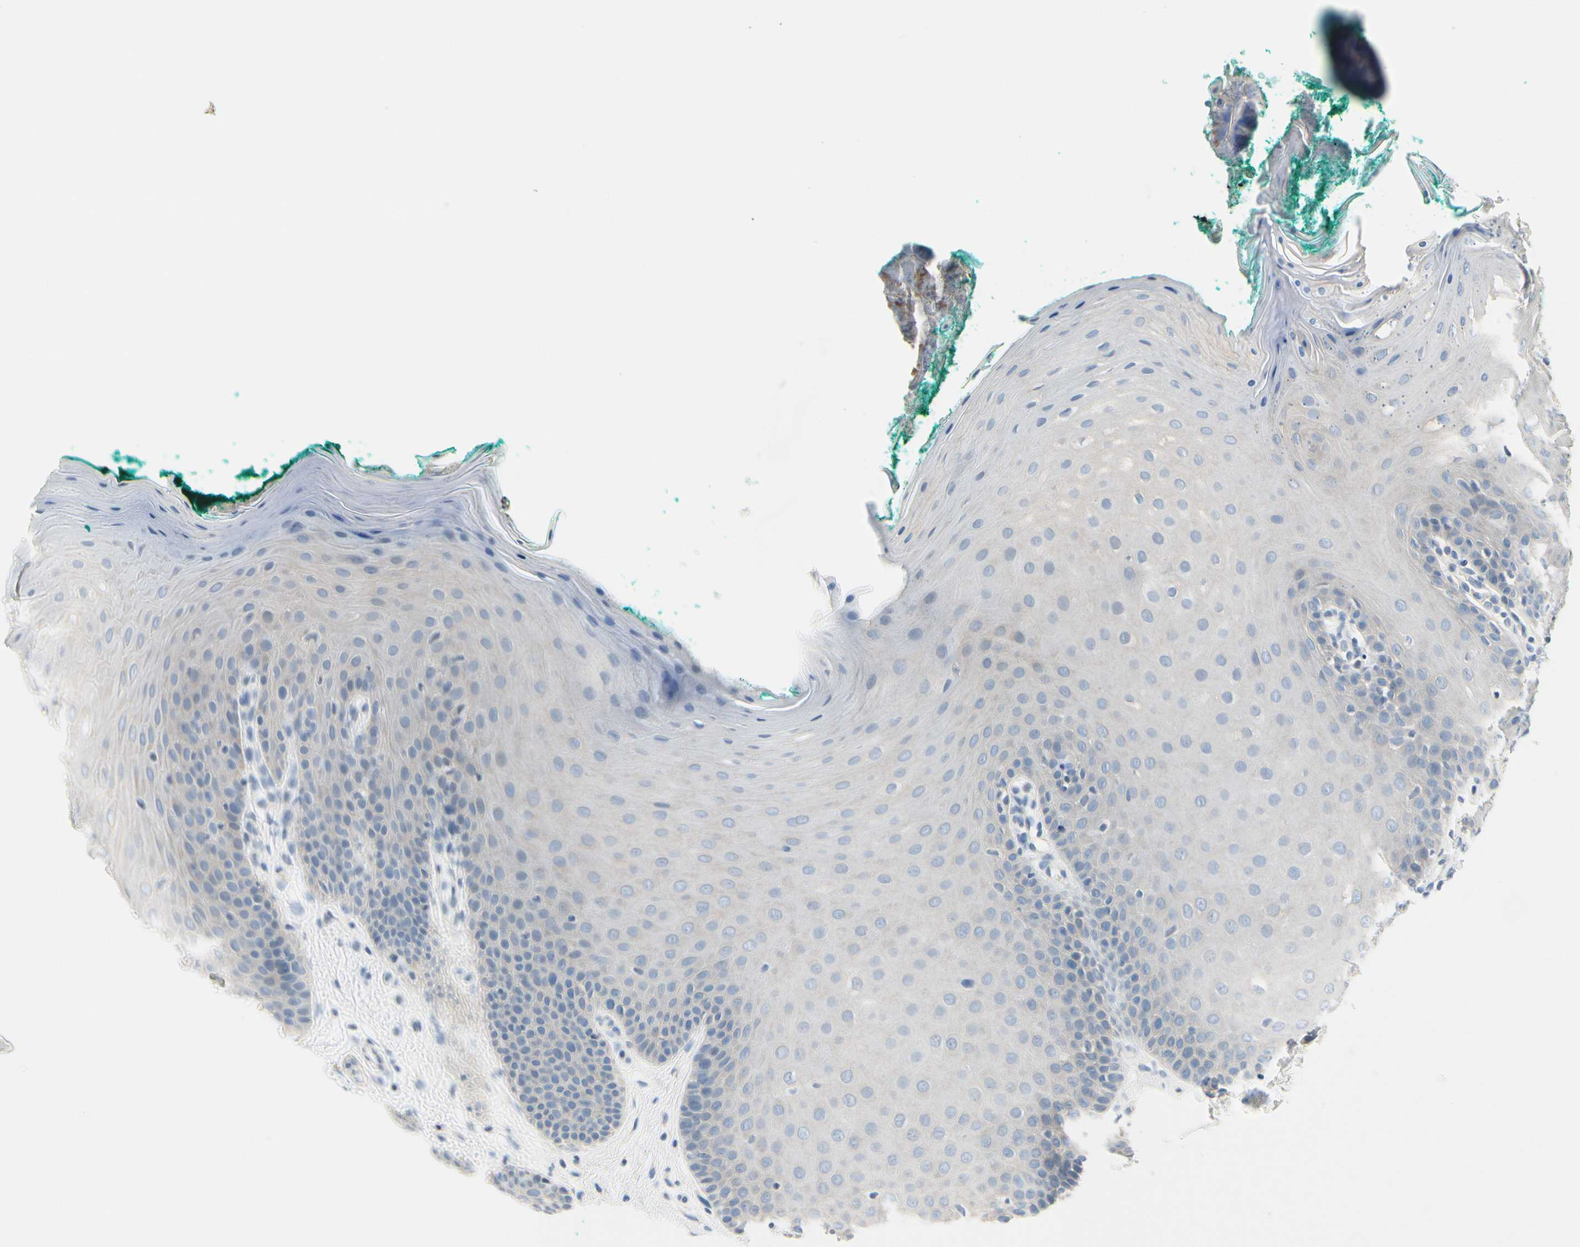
{"staining": {"intensity": "weak", "quantity": "<25%", "location": "cytoplasmic/membranous"}, "tissue": "oral mucosa", "cell_type": "Squamous epithelial cells", "image_type": "normal", "snomed": [{"axis": "morphology", "description": "Normal tissue, NOS"}, {"axis": "topography", "description": "Skeletal muscle"}, {"axis": "topography", "description": "Oral tissue"}], "caption": "This photomicrograph is of normal oral mucosa stained with IHC to label a protein in brown with the nuclei are counter-stained blue. There is no positivity in squamous epithelial cells.", "gene": "FCER2", "patient": {"sex": "male", "age": 58}}